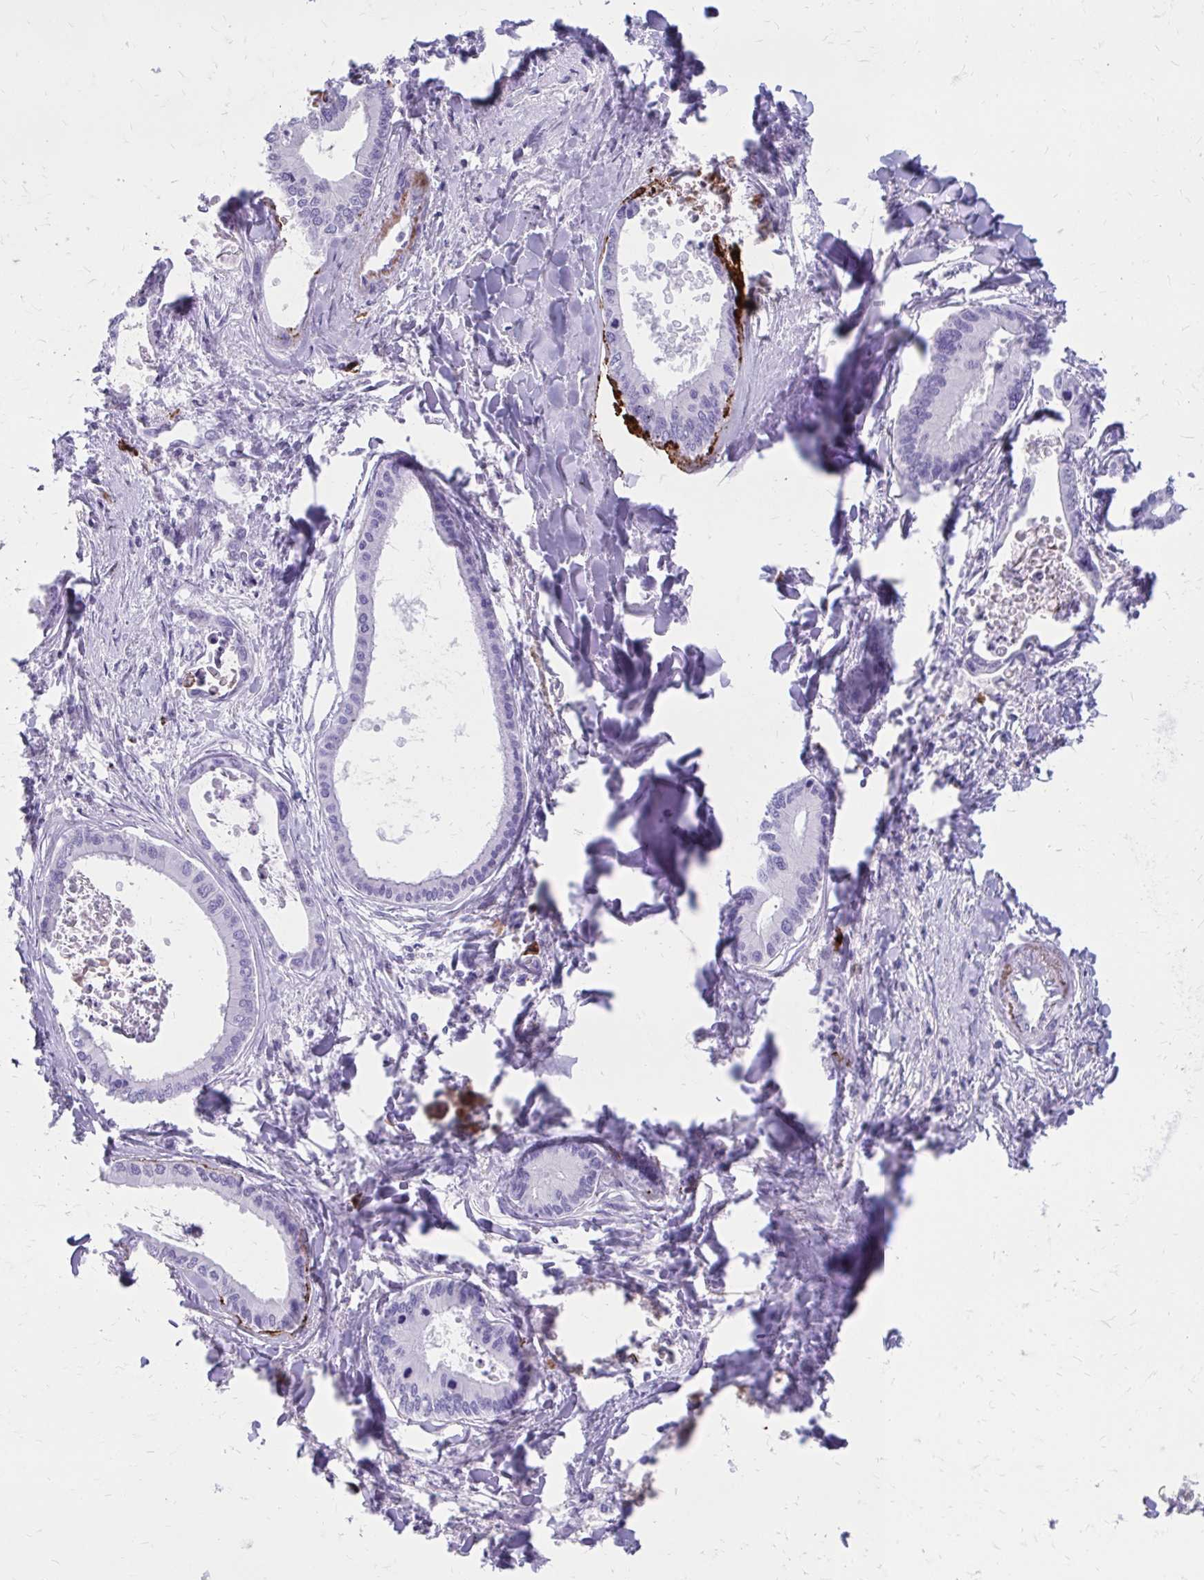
{"staining": {"intensity": "negative", "quantity": "none", "location": "none"}, "tissue": "liver cancer", "cell_type": "Tumor cells", "image_type": "cancer", "snomed": [{"axis": "morphology", "description": "Cholangiocarcinoma"}, {"axis": "topography", "description": "Liver"}], "caption": "IHC of cholangiocarcinoma (liver) exhibits no staining in tumor cells. The staining is performed using DAB (3,3'-diaminobenzidine) brown chromogen with nuclei counter-stained in using hematoxylin.", "gene": "SATL1", "patient": {"sex": "male", "age": 66}}